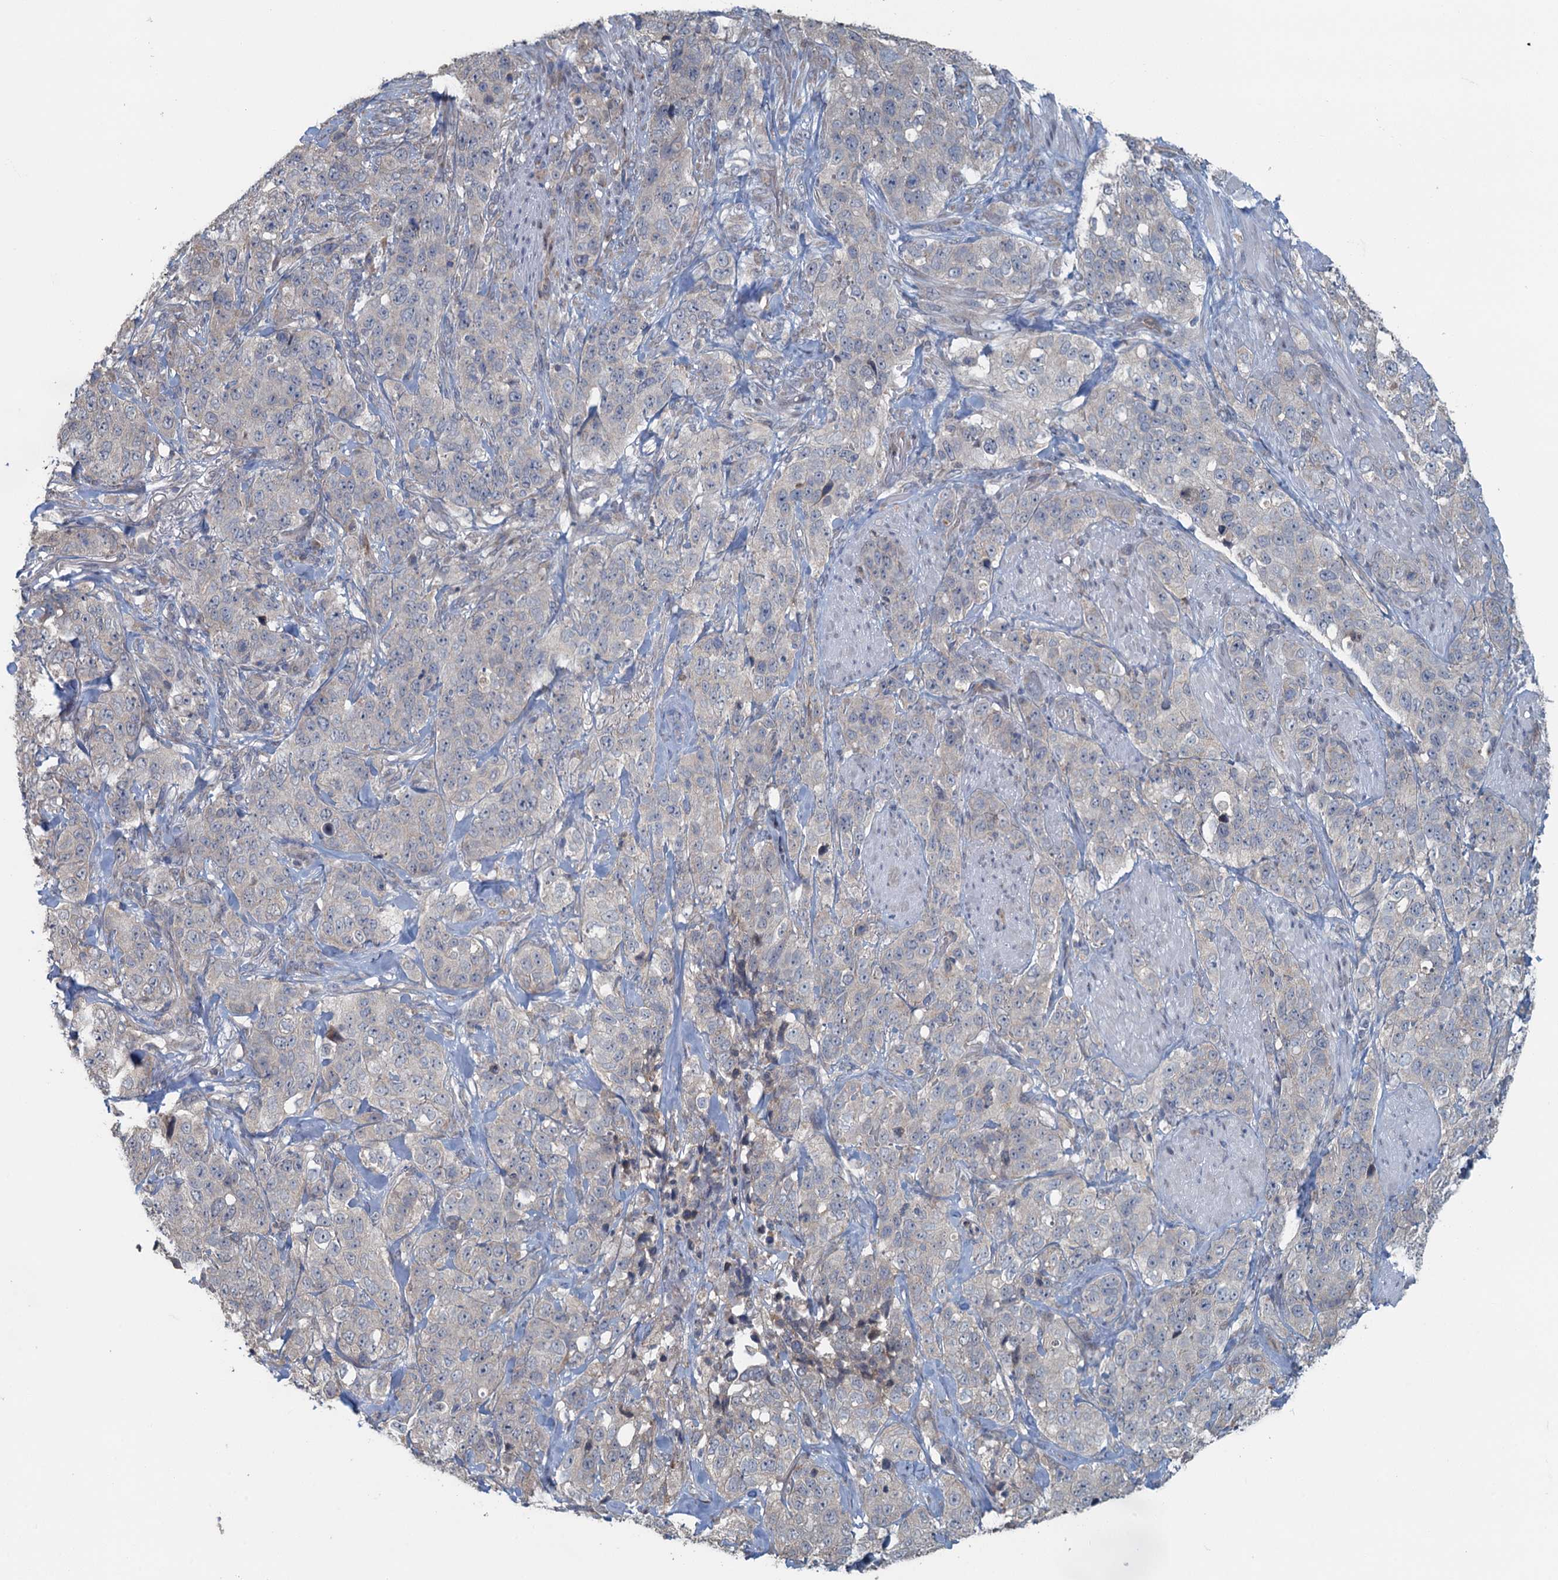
{"staining": {"intensity": "negative", "quantity": "none", "location": "none"}, "tissue": "stomach cancer", "cell_type": "Tumor cells", "image_type": "cancer", "snomed": [{"axis": "morphology", "description": "Adenocarcinoma, NOS"}, {"axis": "topography", "description": "Stomach"}], "caption": "Immunohistochemistry of stomach cancer (adenocarcinoma) reveals no positivity in tumor cells.", "gene": "TEX35", "patient": {"sex": "male", "age": 48}}